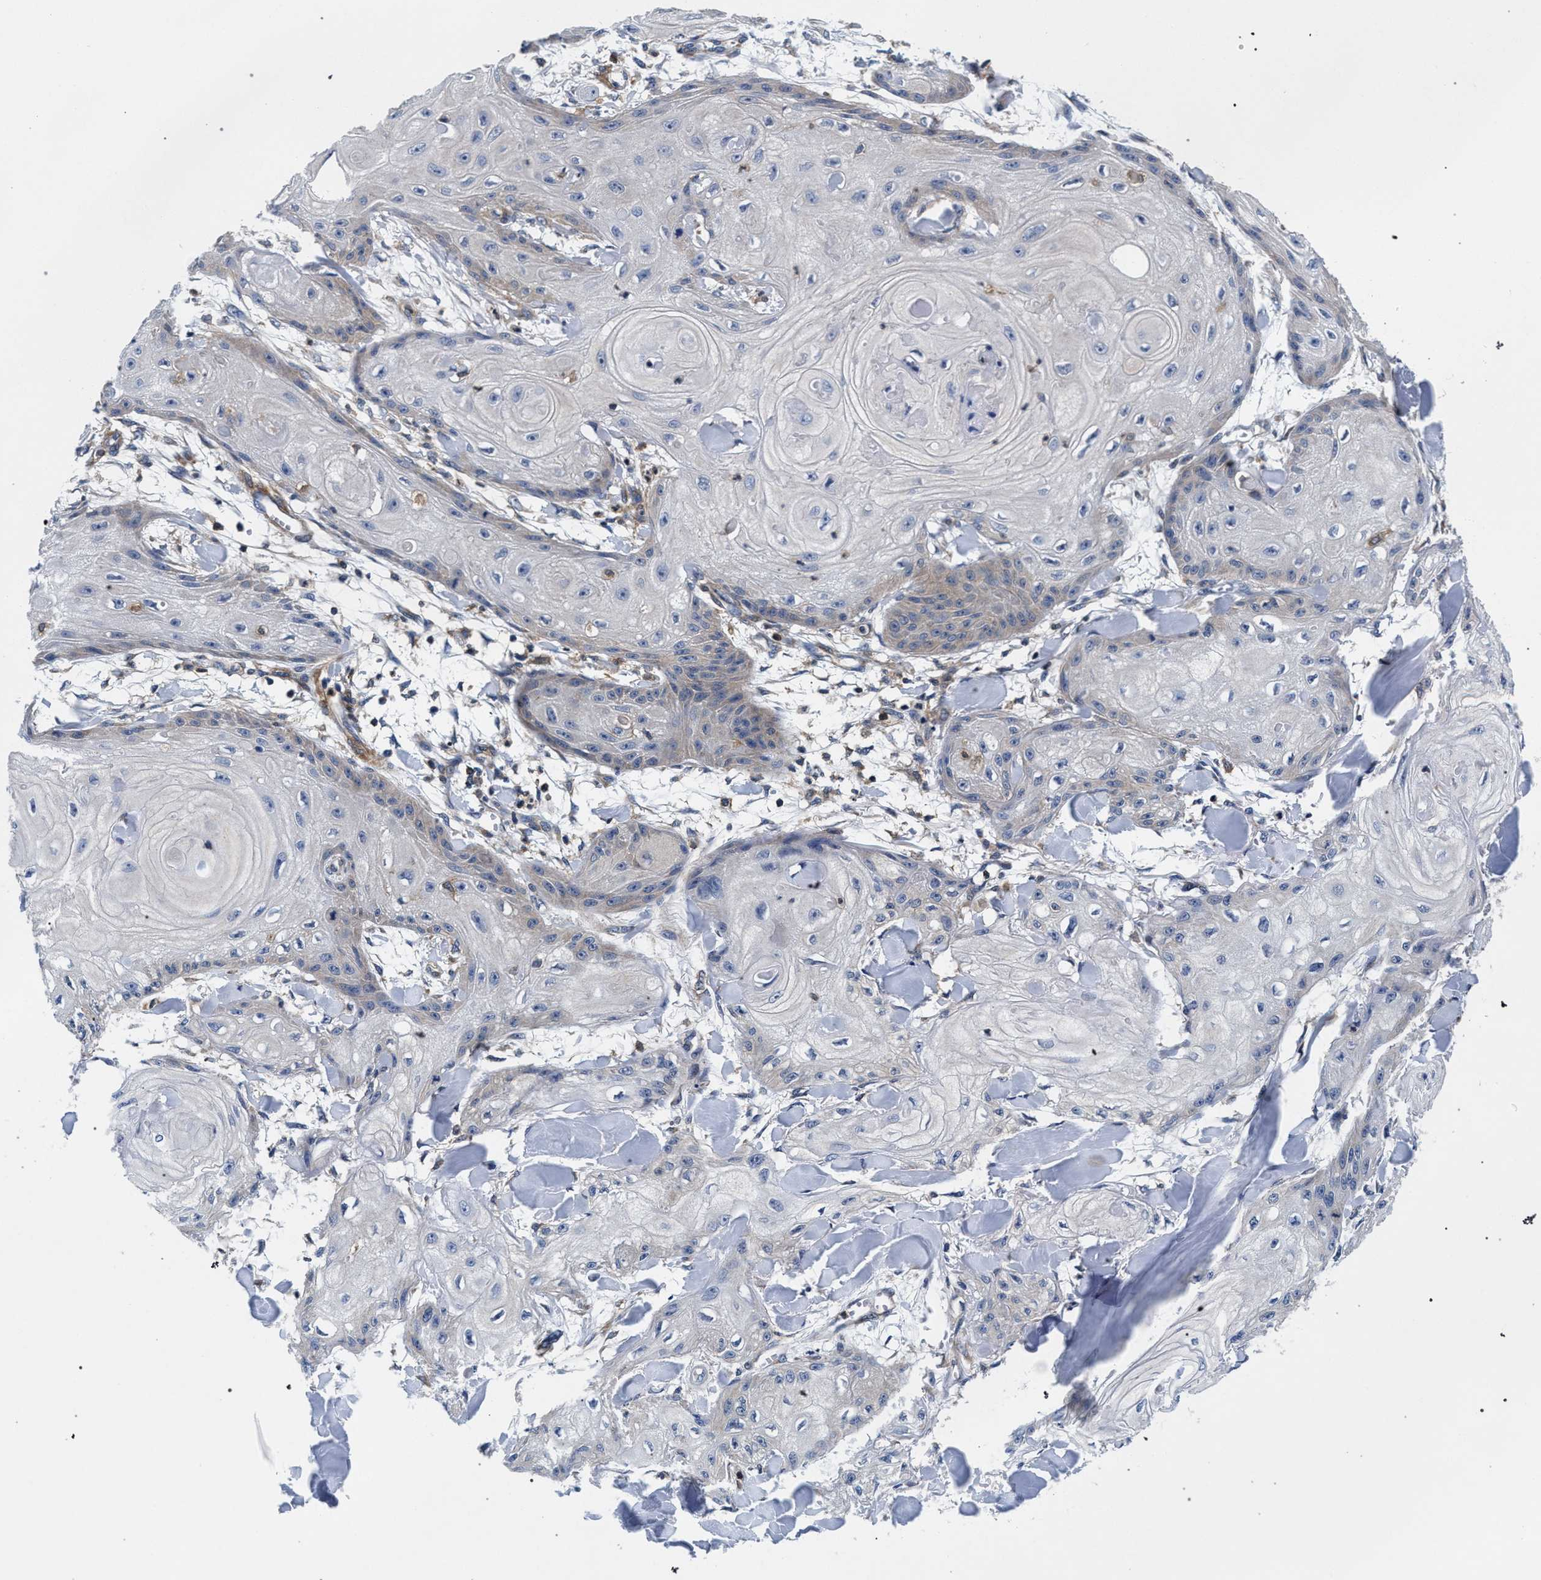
{"staining": {"intensity": "negative", "quantity": "none", "location": "none"}, "tissue": "skin cancer", "cell_type": "Tumor cells", "image_type": "cancer", "snomed": [{"axis": "morphology", "description": "Squamous cell carcinoma, NOS"}, {"axis": "topography", "description": "Skin"}], "caption": "IHC histopathology image of neoplastic tissue: human skin cancer stained with DAB (3,3'-diaminobenzidine) displays no significant protein expression in tumor cells.", "gene": "LASP1", "patient": {"sex": "male", "age": 74}}